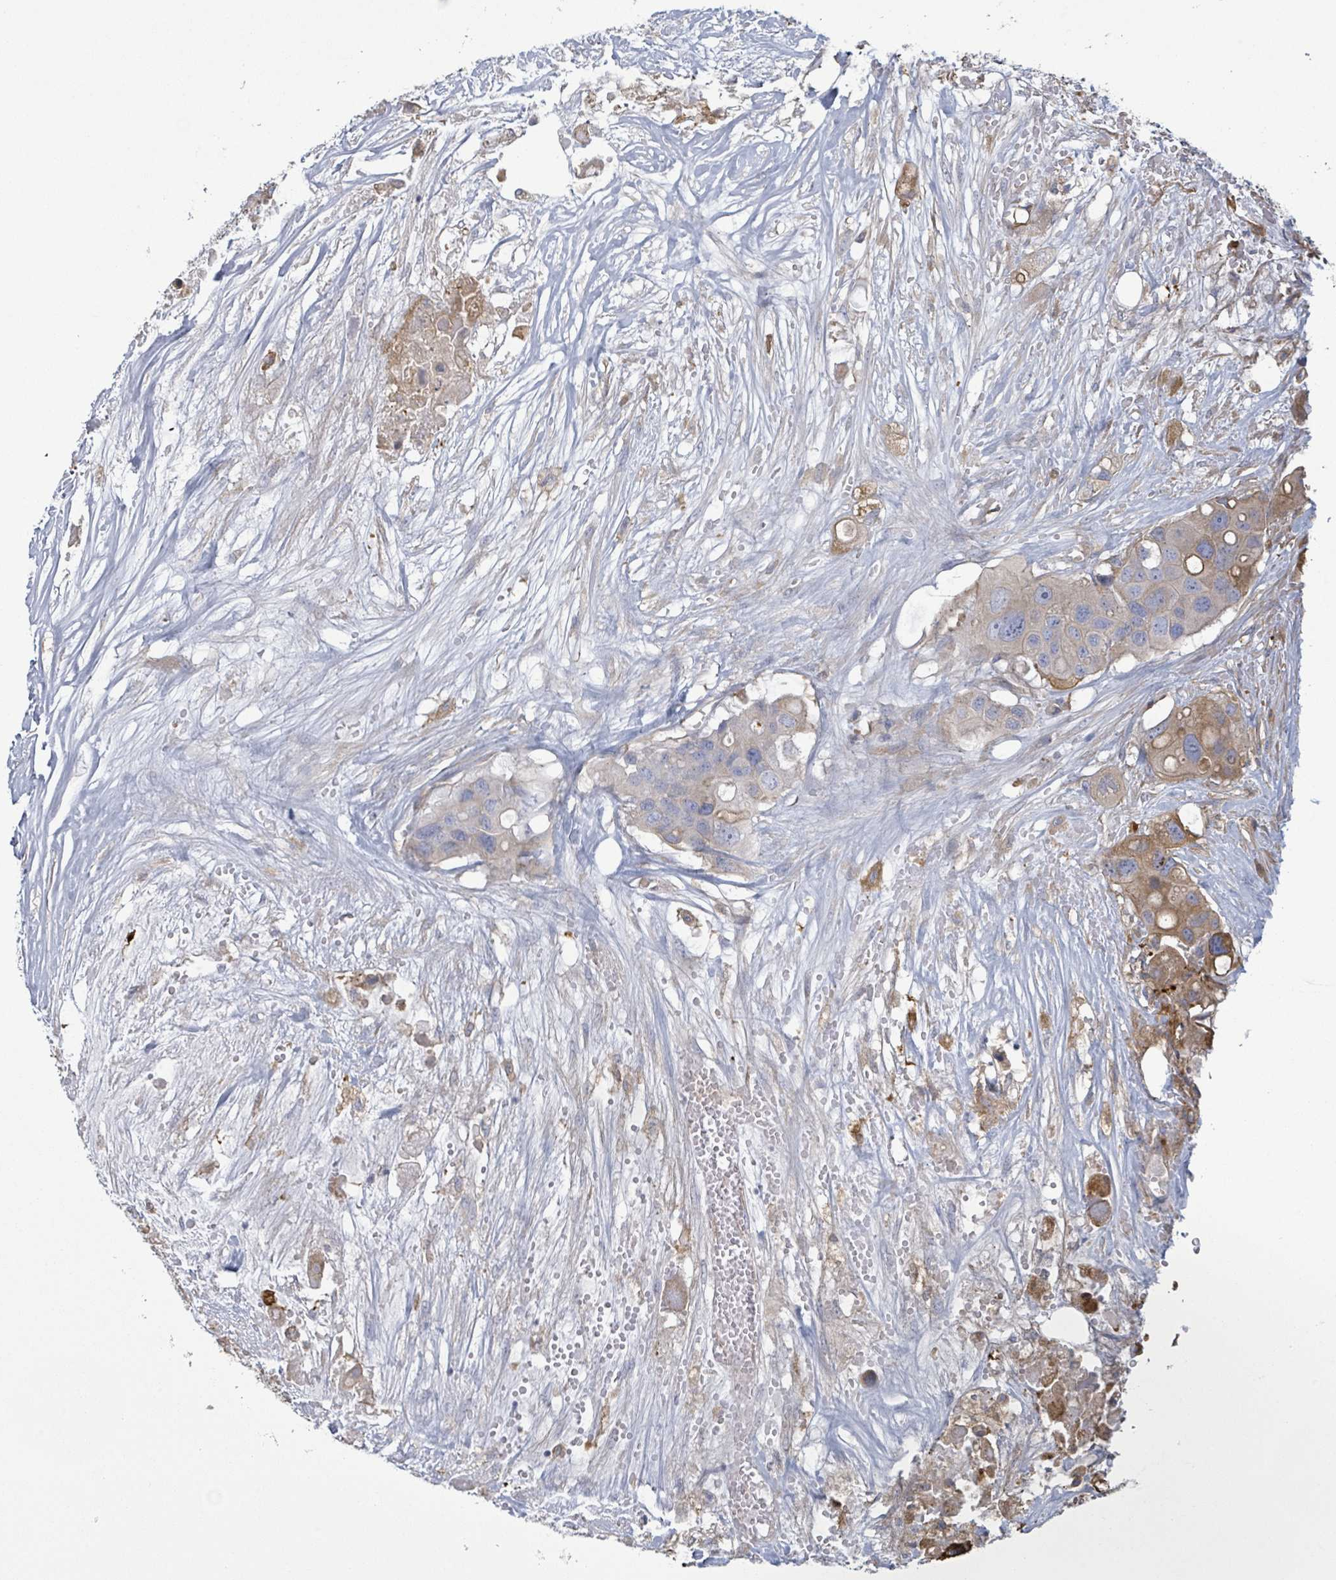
{"staining": {"intensity": "weak", "quantity": "25%-75%", "location": "cytoplasmic/membranous"}, "tissue": "colorectal cancer", "cell_type": "Tumor cells", "image_type": "cancer", "snomed": [{"axis": "morphology", "description": "Adenocarcinoma, NOS"}, {"axis": "topography", "description": "Colon"}], "caption": "Immunohistochemistry (IHC) photomicrograph of colorectal adenocarcinoma stained for a protein (brown), which displays low levels of weak cytoplasmic/membranous positivity in about 25%-75% of tumor cells.", "gene": "COL13A1", "patient": {"sex": "male", "age": 77}}